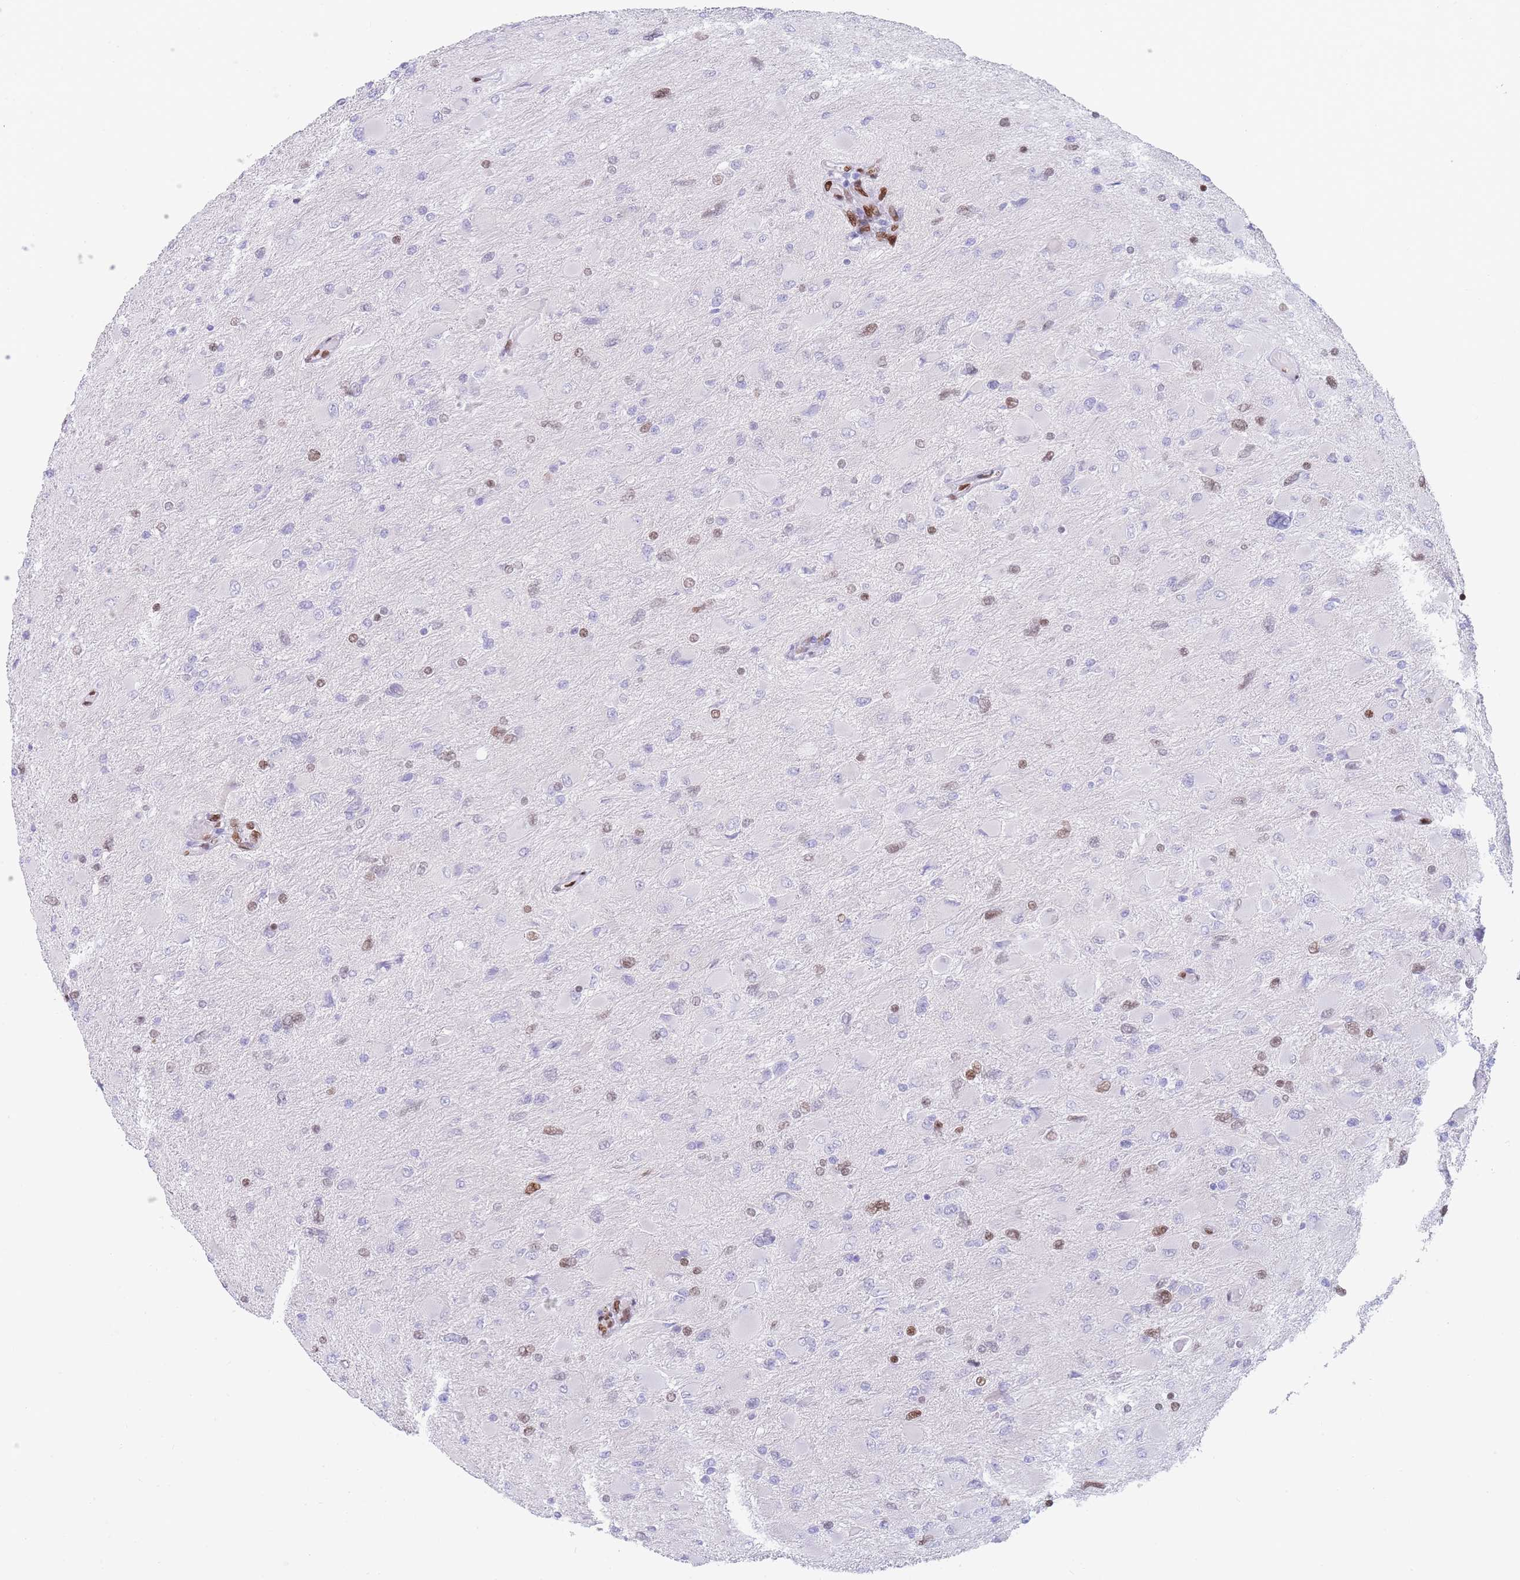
{"staining": {"intensity": "moderate", "quantity": "<25%", "location": "nuclear"}, "tissue": "glioma", "cell_type": "Tumor cells", "image_type": "cancer", "snomed": [{"axis": "morphology", "description": "Glioma, malignant, High grade"}, {"axis": "topography", "description": "Cerebral cortex"}], "caption": "Glioma stained for a protein reveals moderate nuclear positivity in tumor cells.", "gene": "PSMB5", "patient": {"sex": "female", "age": 36}}